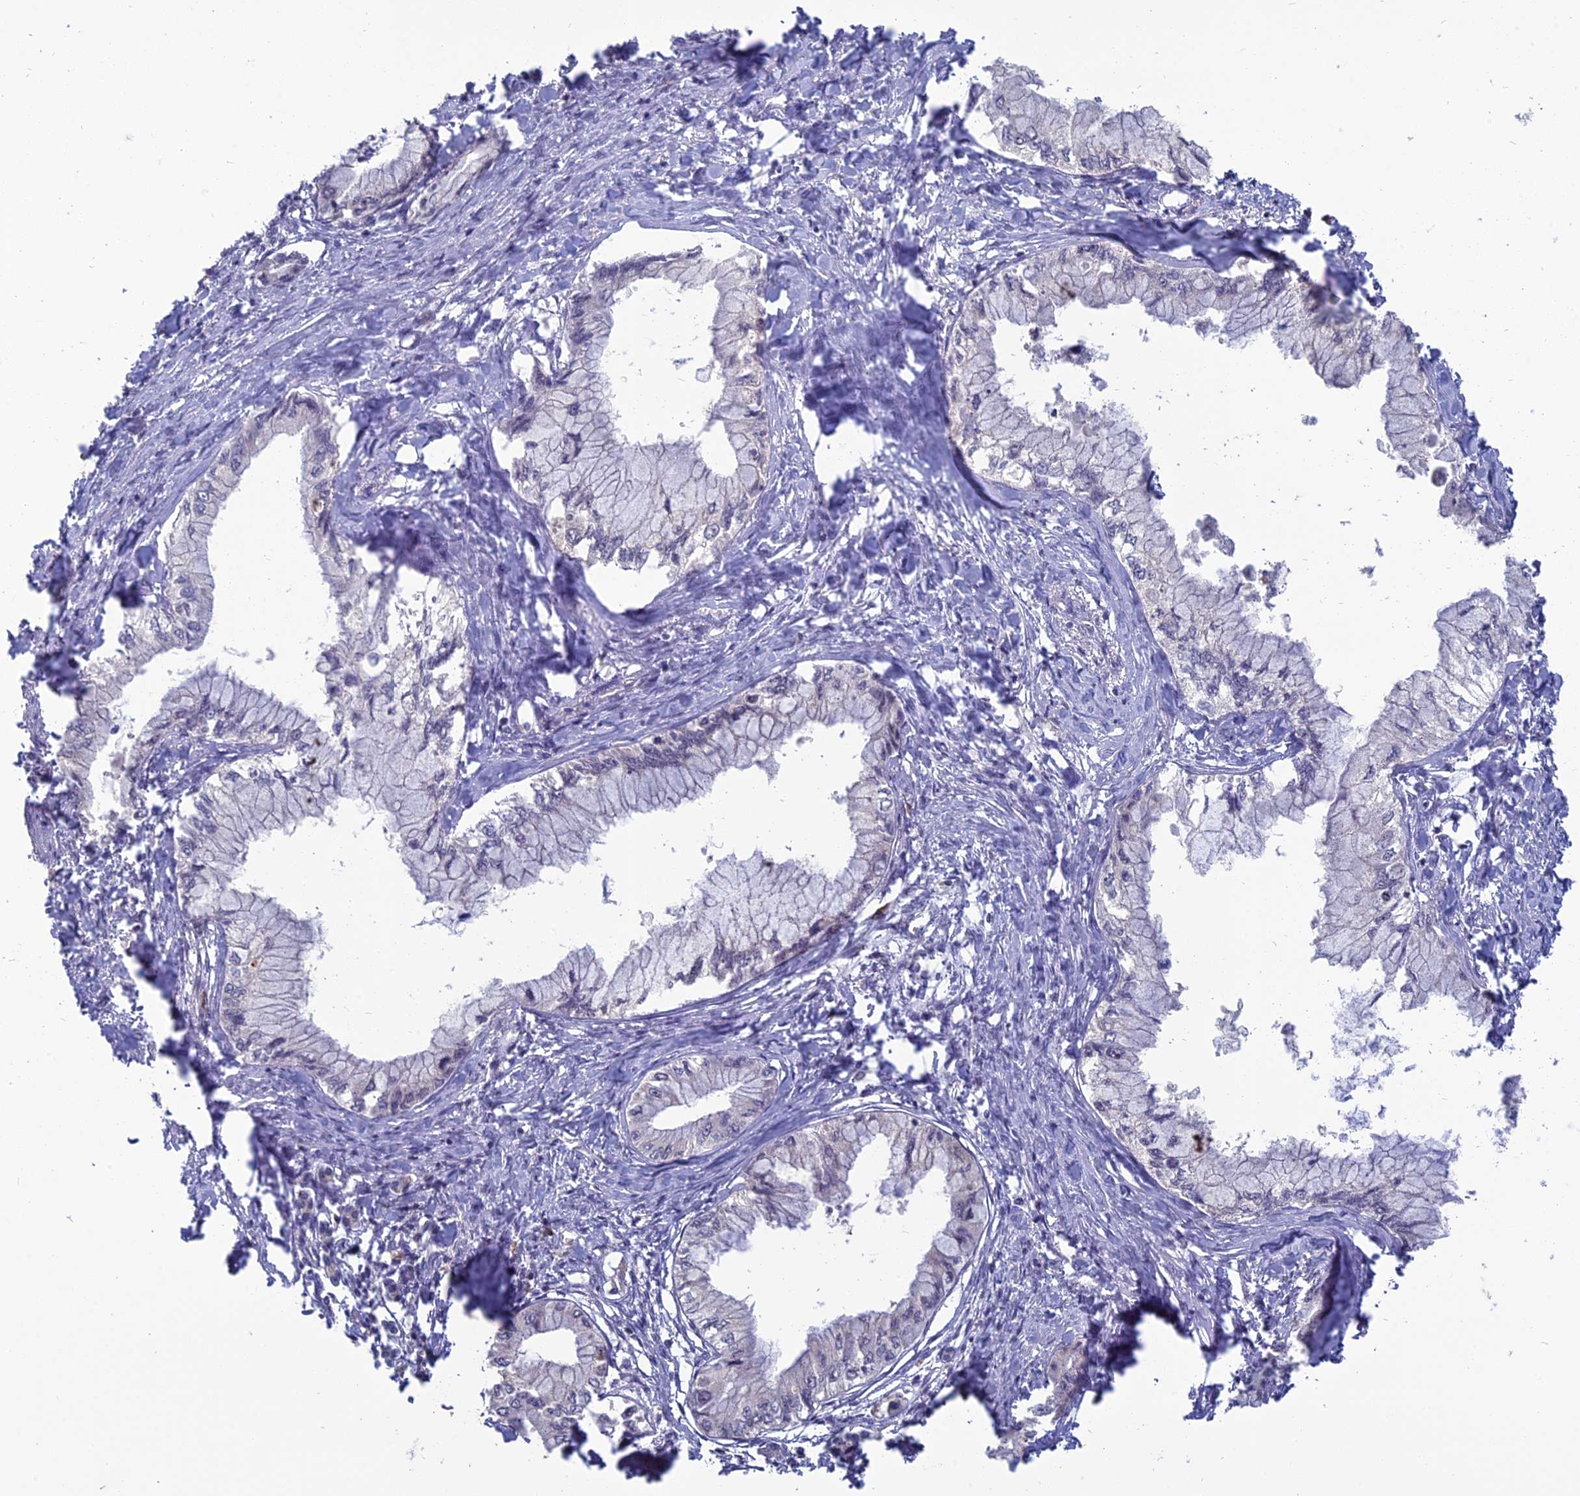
{"staining": {"intensity": "negative", "quantity": "none", "location": "none"}, "tissue": "pancreatic cancer", "cell_type": "Tumor cells", "image_type": "cancer", "snomed": [{"axis": "morphology", "description": "Adenocarcinoma, NOS"}, {"axis": "topography", "description": "Pancreas"}], "caption": "Pancreatic adenocarcinoma was stained to show a protein in brown. There is no significant expression in tumor cells. (Immunohistochemistry (ihc), brightfield microscopy, high magnification).", "gene": "TMEM208", "patient": {"sex": "male", "age": 48}}